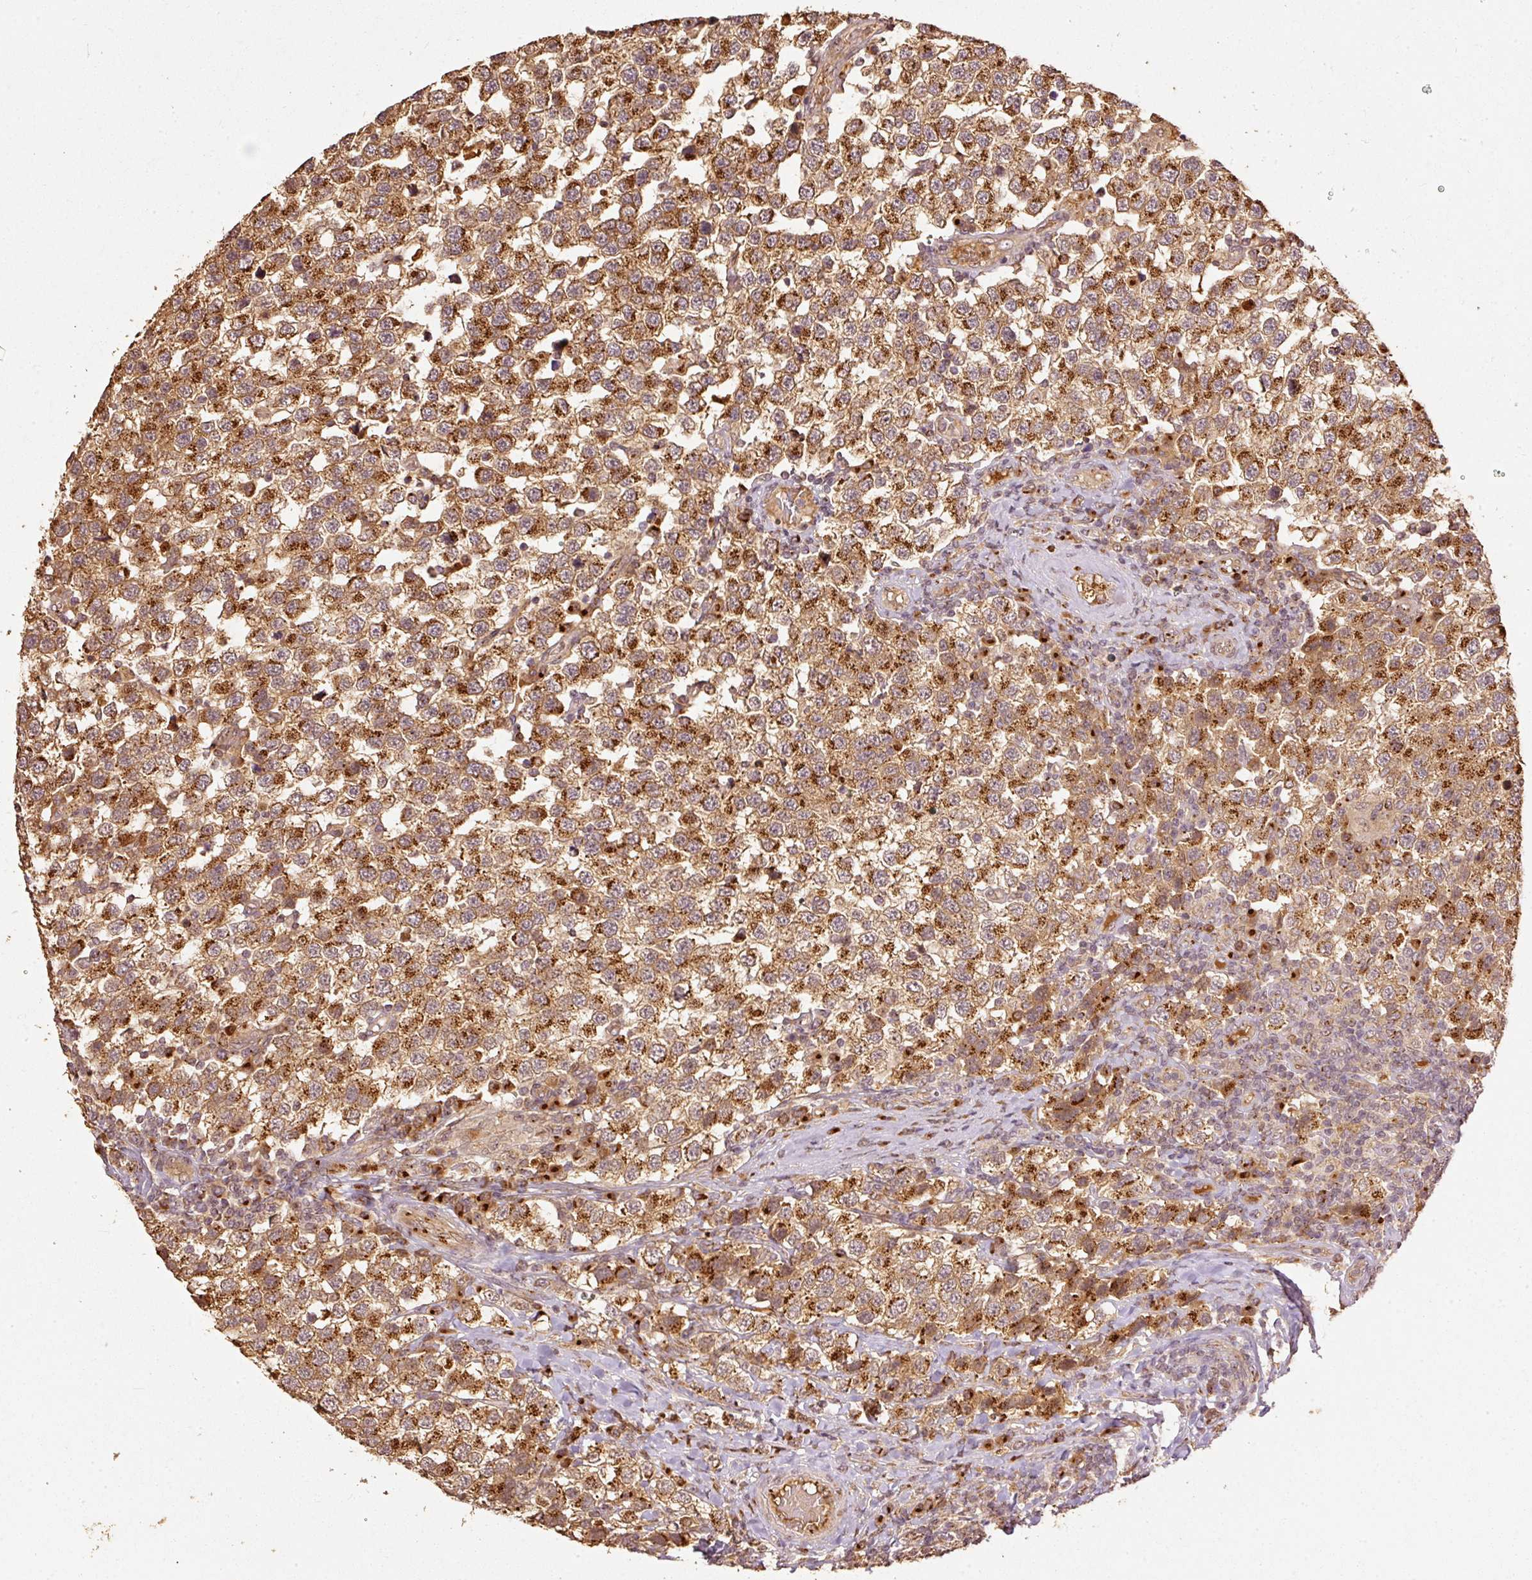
{"staining": {"intensity": "strong", "quantity": ">75%", "location": "cytoplasmic/membranous"}, "tissue": "testis cancer", "cell_type": "Tumor cells", "image_type": "cancer", "snomed": [{"axis": "morphology", "description": "Seminoma, NOS"}, {"axis": "topography", "description": "Testis"}], "caption": "Protein staining displays strong cytoplasmic/membranous expression in about >75% of tumor cells in testis seminoma.", "gene": "FUT8", "patient": {"sex": "male", "age": 34}}